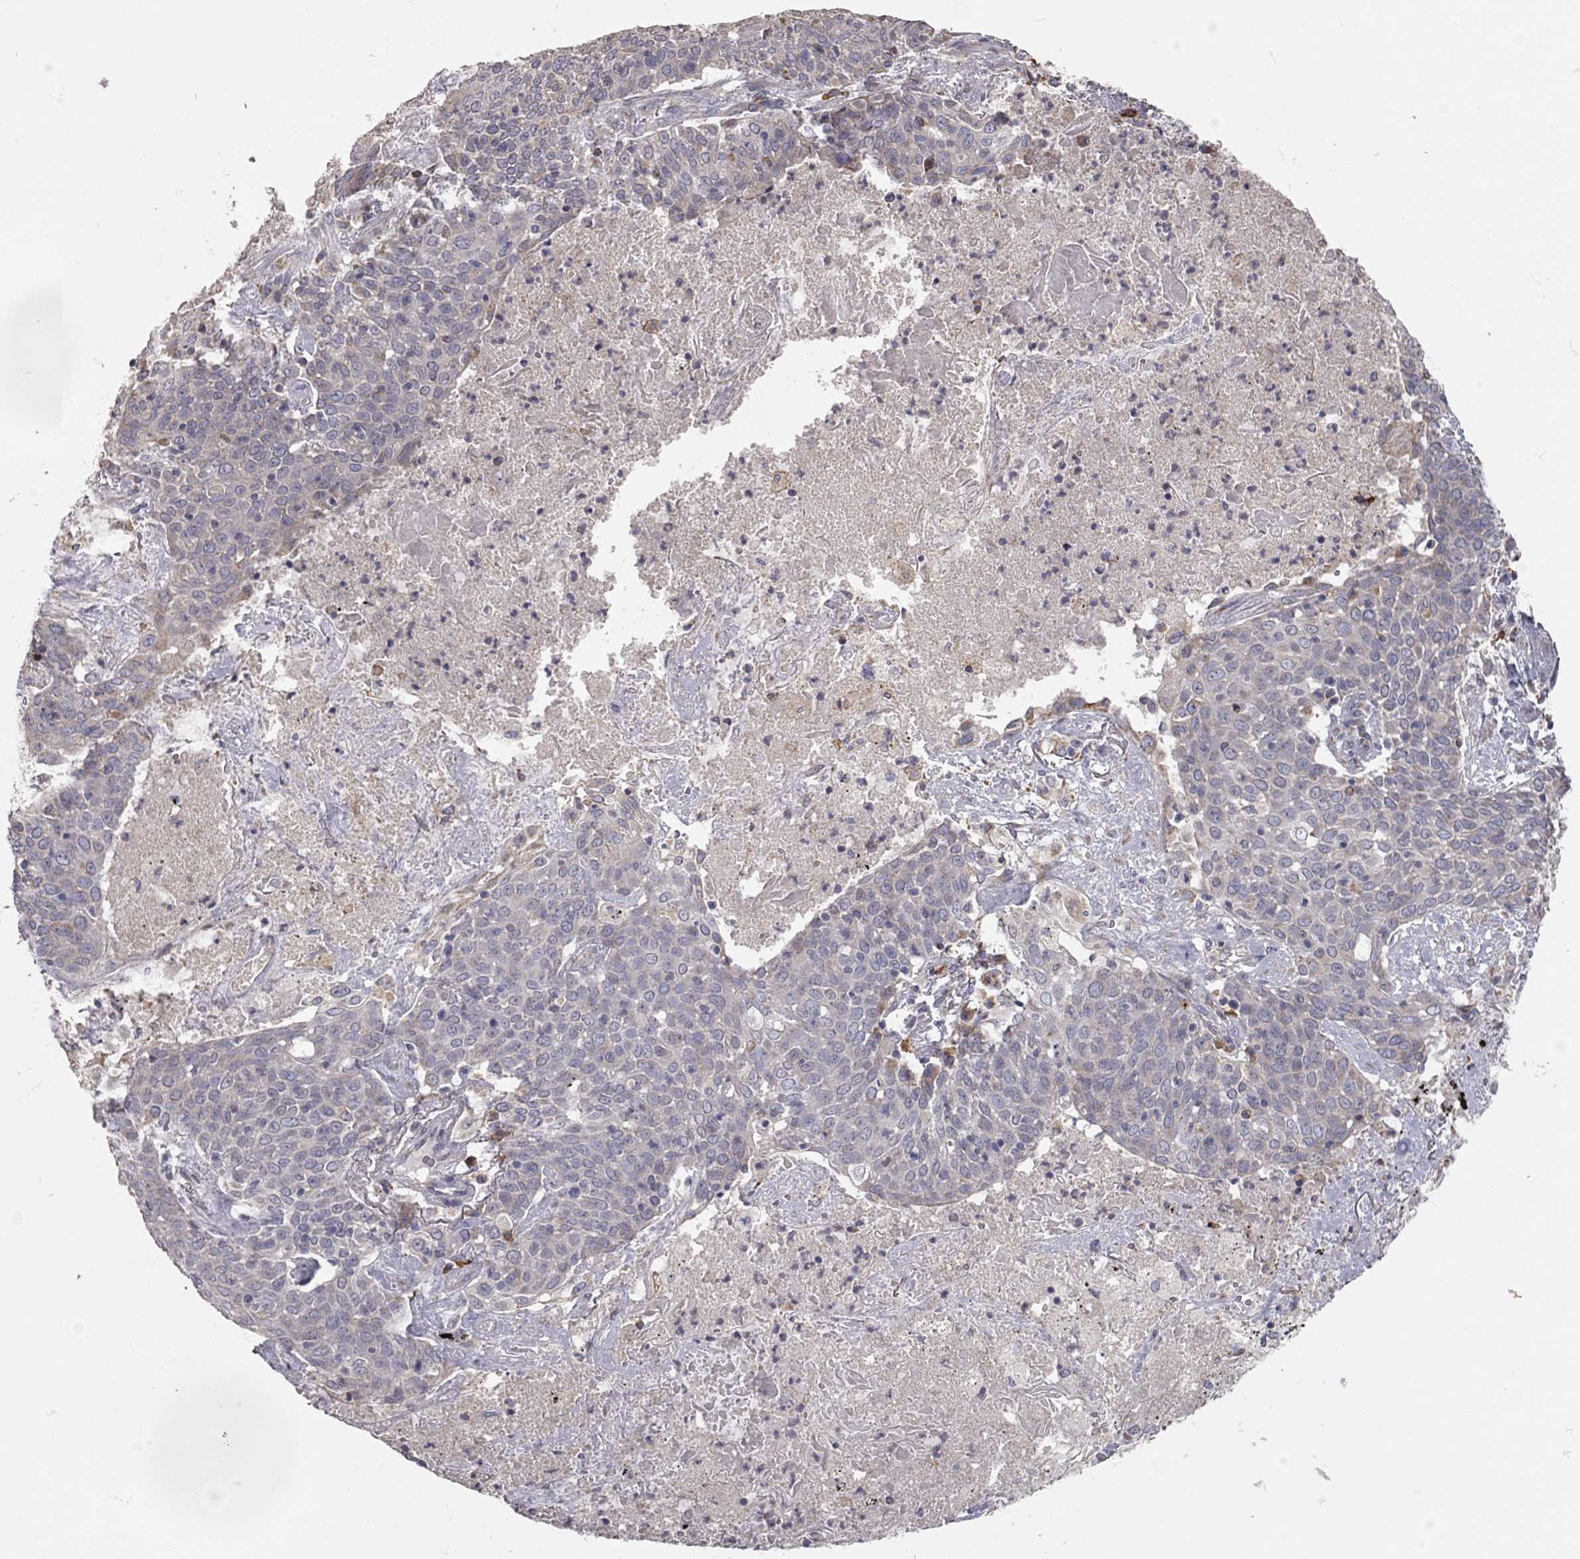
{"staining": {"intensity": "negative", "quantity": "none", "location": "none"}, "tissue": "lung cancer", "cell_type": "Tumor cells", "image_type": "cancer", "snomed": [{"axis": "morphology", "description": "Squamous cell carcinoma, NOS"}, {"axis": "topography", "description": "Lung"}], "caption": "The immunohistochemistry image has no significant expression in tumor cells of lung squamous cell carcinoma tissue.", "gene": "XAGE2", "patient": {"sex": "male", "age": 82}}